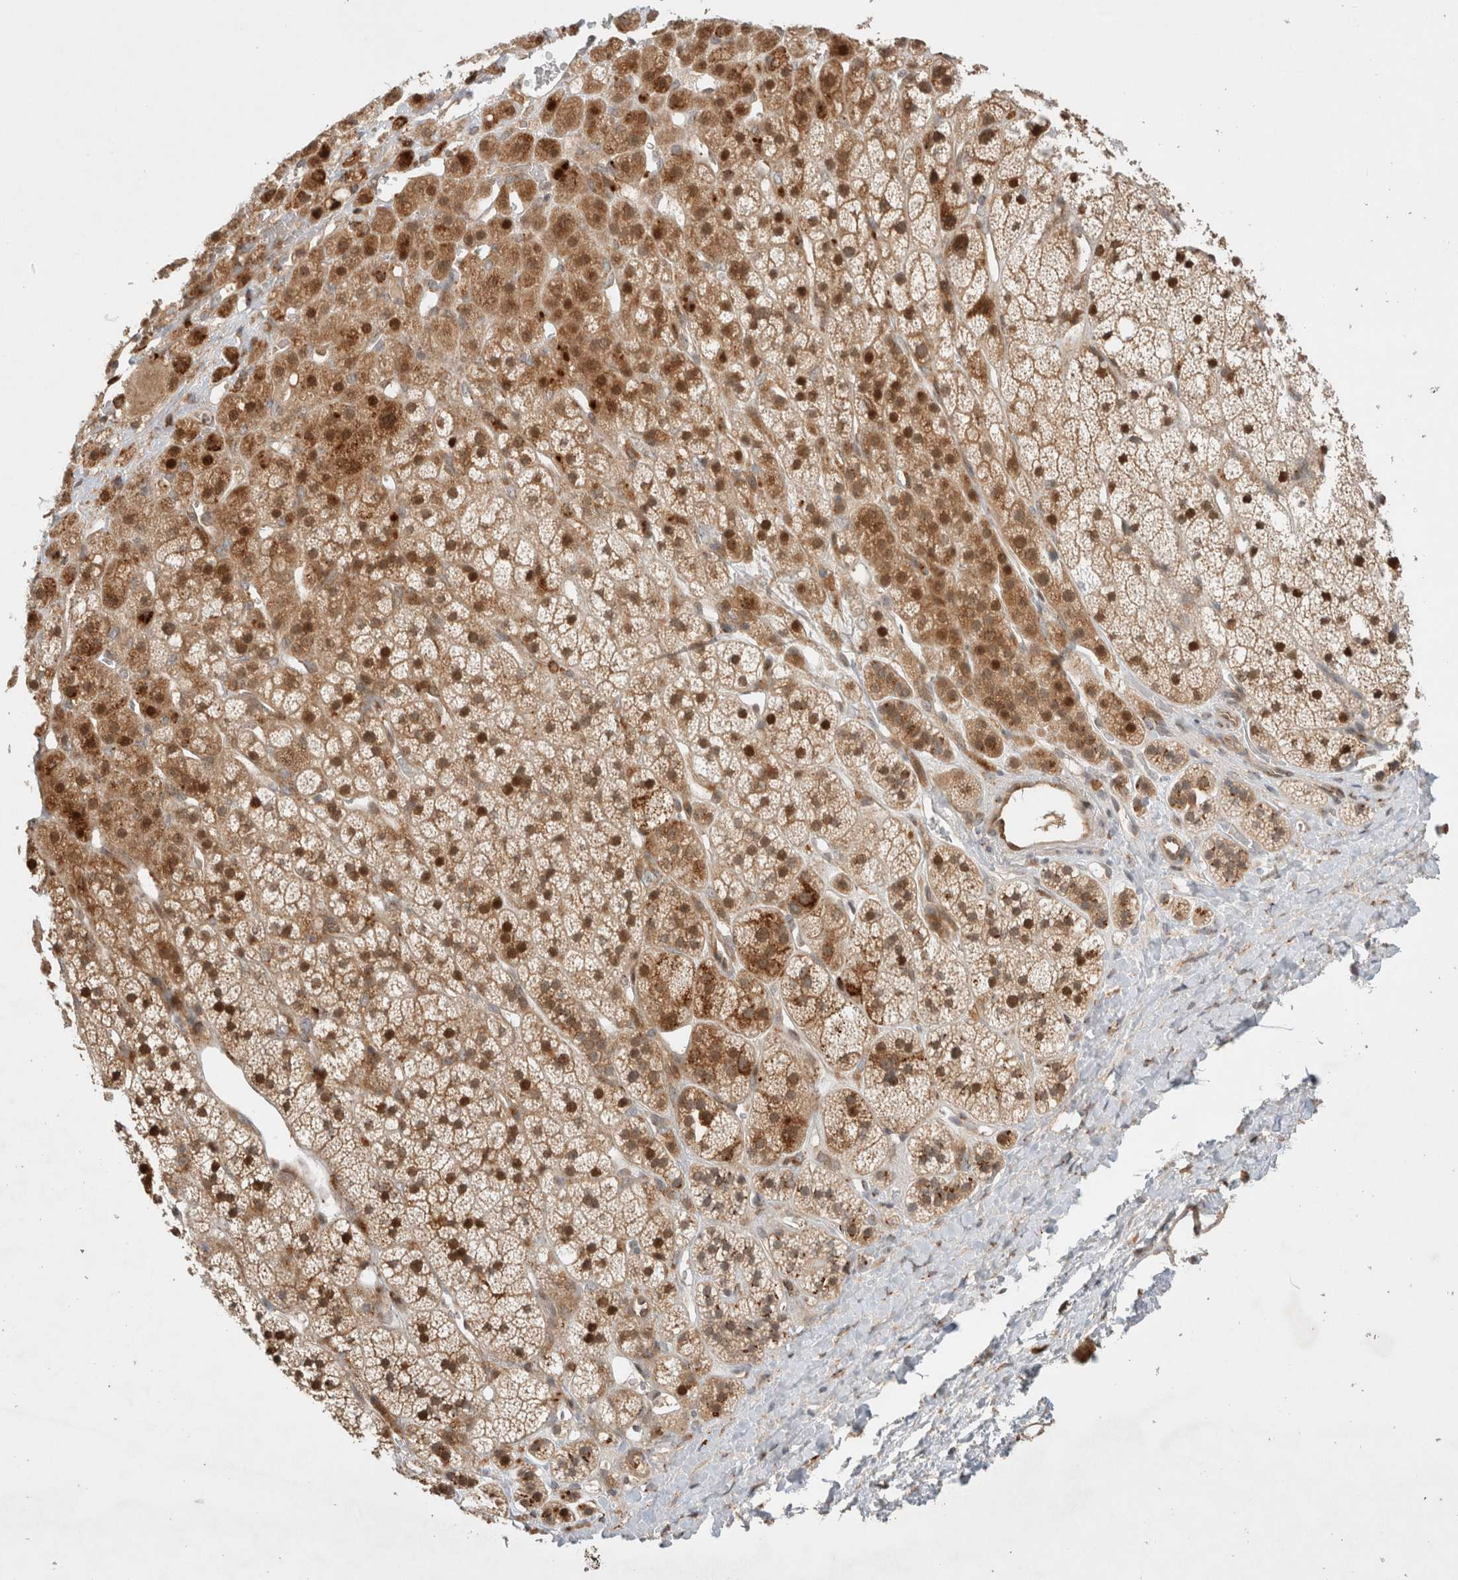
{"staining": {"intensity": "strong", "quantity": ">75%", "location": "cytoplasmic/membranous,nuclear"}, "tissue": "adrenal gland", "cell_type": "Glandular cells", "image_type": "normal", "snomed": [{"axis": "morphology", "description": "Normal tissue, NOS"}, {"axis": "topography", "description": "Adrenal gland"}], "caption": "High-magnification brightfield microscopy of benign adrenal gland stained with DAB (brown) and counterstained with hematoxylin (blue). glandular cells exhibit strong cytoplasmic/membranous,nuclear positivity is present in approximately>75% of cells.", "gene": "OTUD6B", "patient": {"sex": "male", "age": 56}}